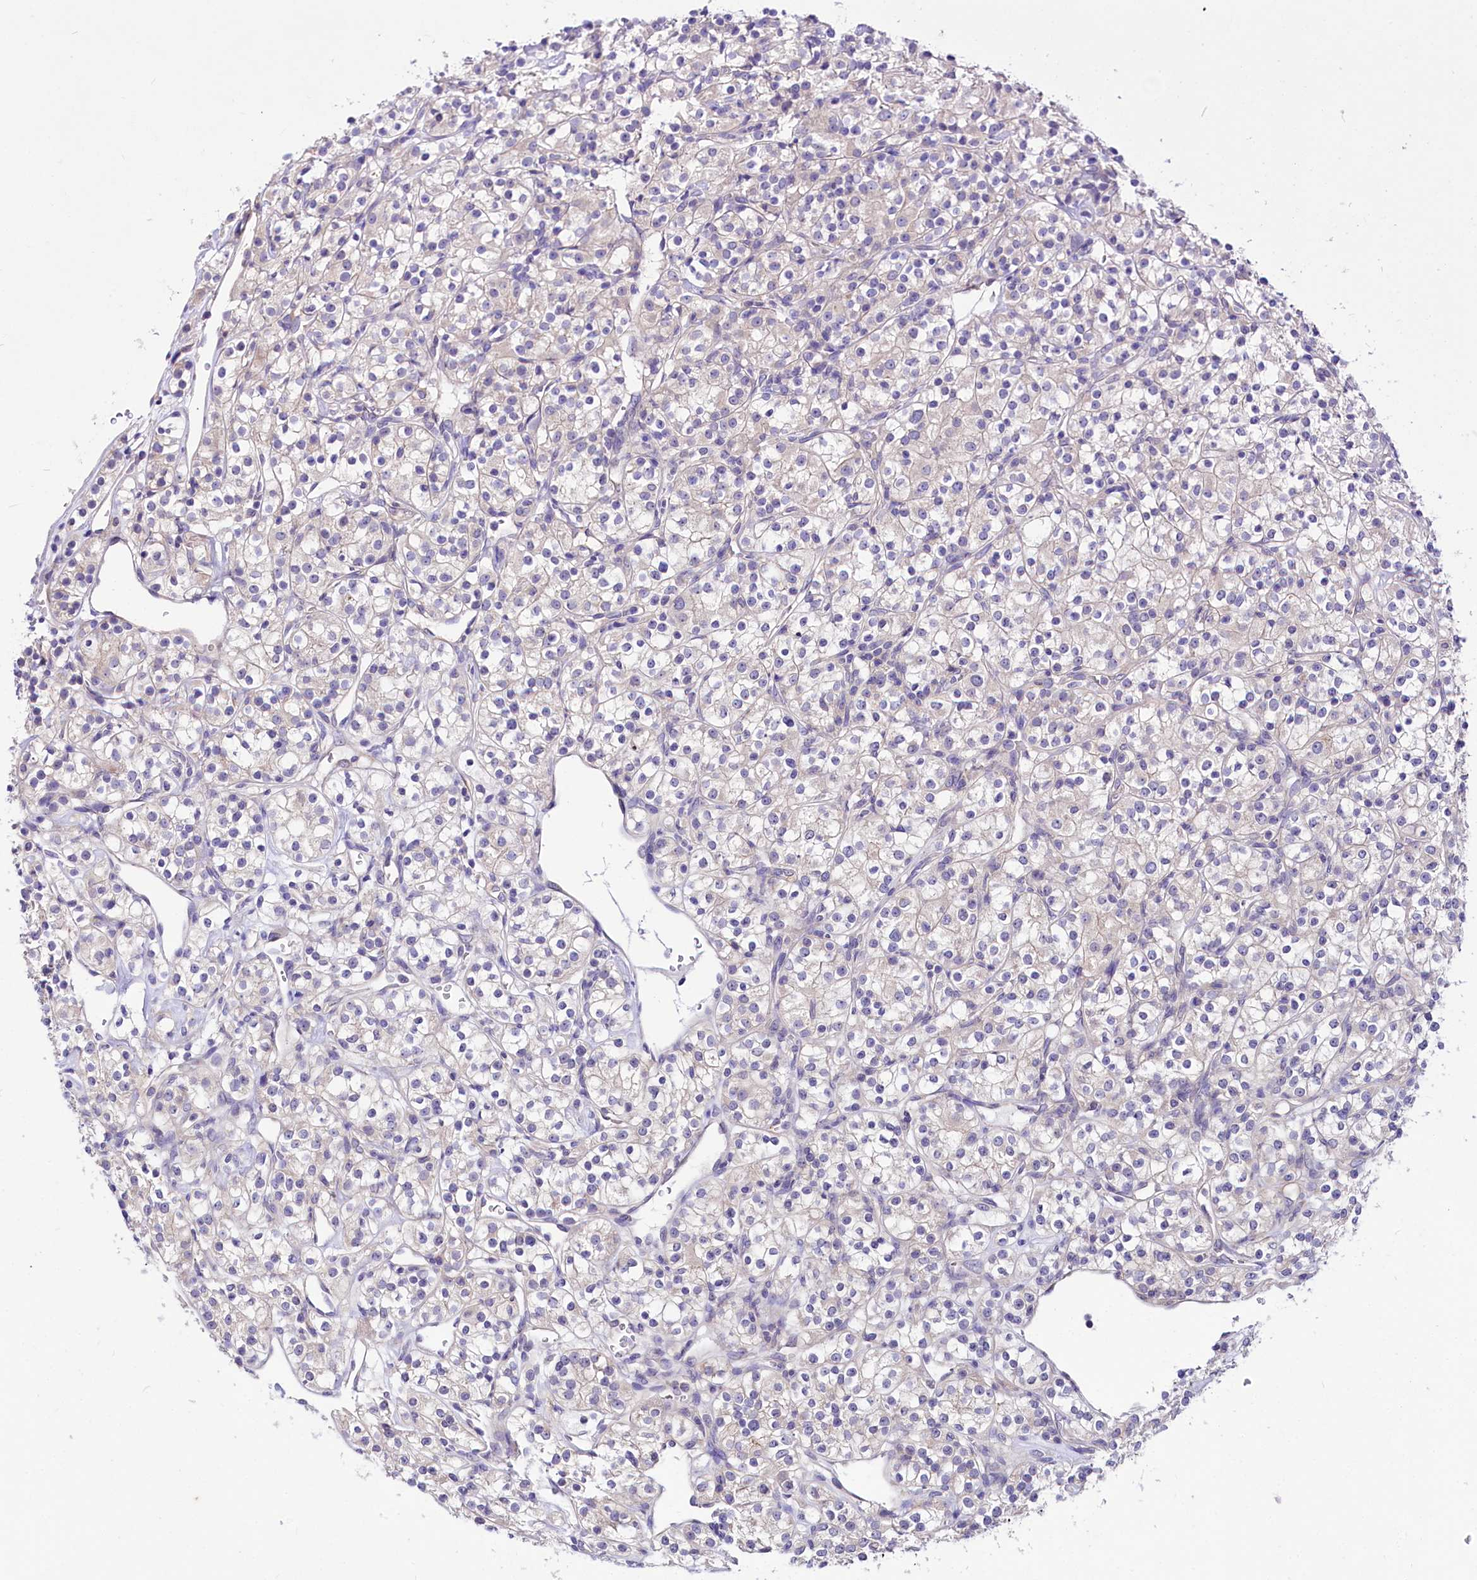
{"staining": {"intensity": "negative", "quantity": "none", "location": "none"}, "tissue": "renal cancer", "cell_type": "Tumor cells", "image_type": "cancer", "snomed": [{"axis": "morphology", "description": "Adenocarcinoma, NOS"}, {"axis": "topography", "description": "Kidney"}], "caption": "This photomicrograph is of renal adenocarcinoma stained with IHC to label a protein in brown with the nuclei are counter-stained blue. There is no staining in tumor cells.", "gene": "ABHD5", "patient": {"sex": "male", "age": 77}}